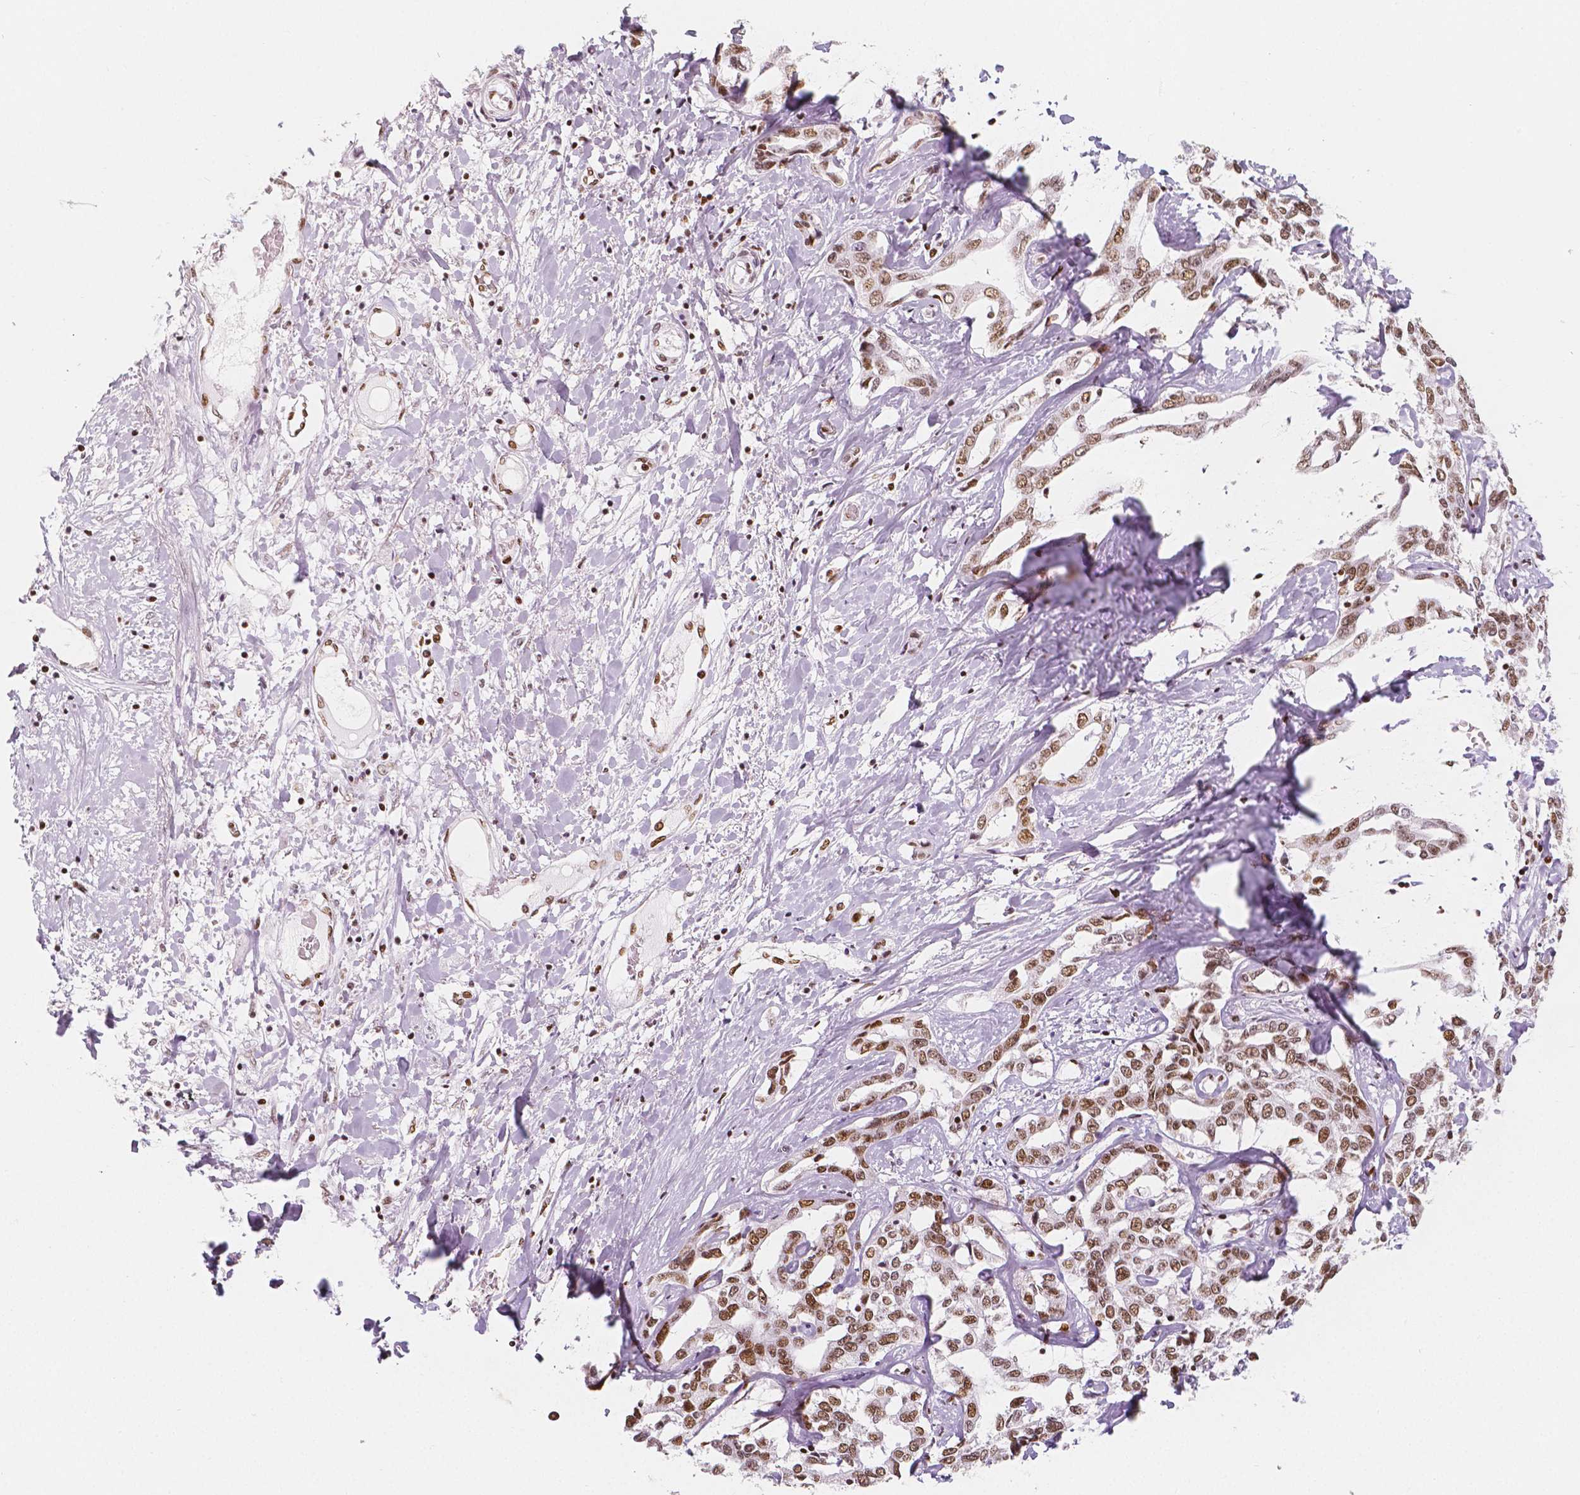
{"staining": {"intensity": "moderate", "quantity": ">75%", "location": "nuclear"}, "tissue": "liver cancer", "cell_type": "Tumor cells", "image_type": "cancer", "snomed": [{"axis": "morphology", "description": "Cholangiocarcinoma"}, {"axis": "topography", "description": "Liver"}], "caption": "Immunohistochemical staining of liver cholangiocarcinoma displays medium levels of moderate nuclear staining in approximately >75% of tumor cells. (DAB IHC, brown staining for protein, blue staining for nuclei).", "gene": "HDAC1", "patient": {"sex": "male", "age": 59}}